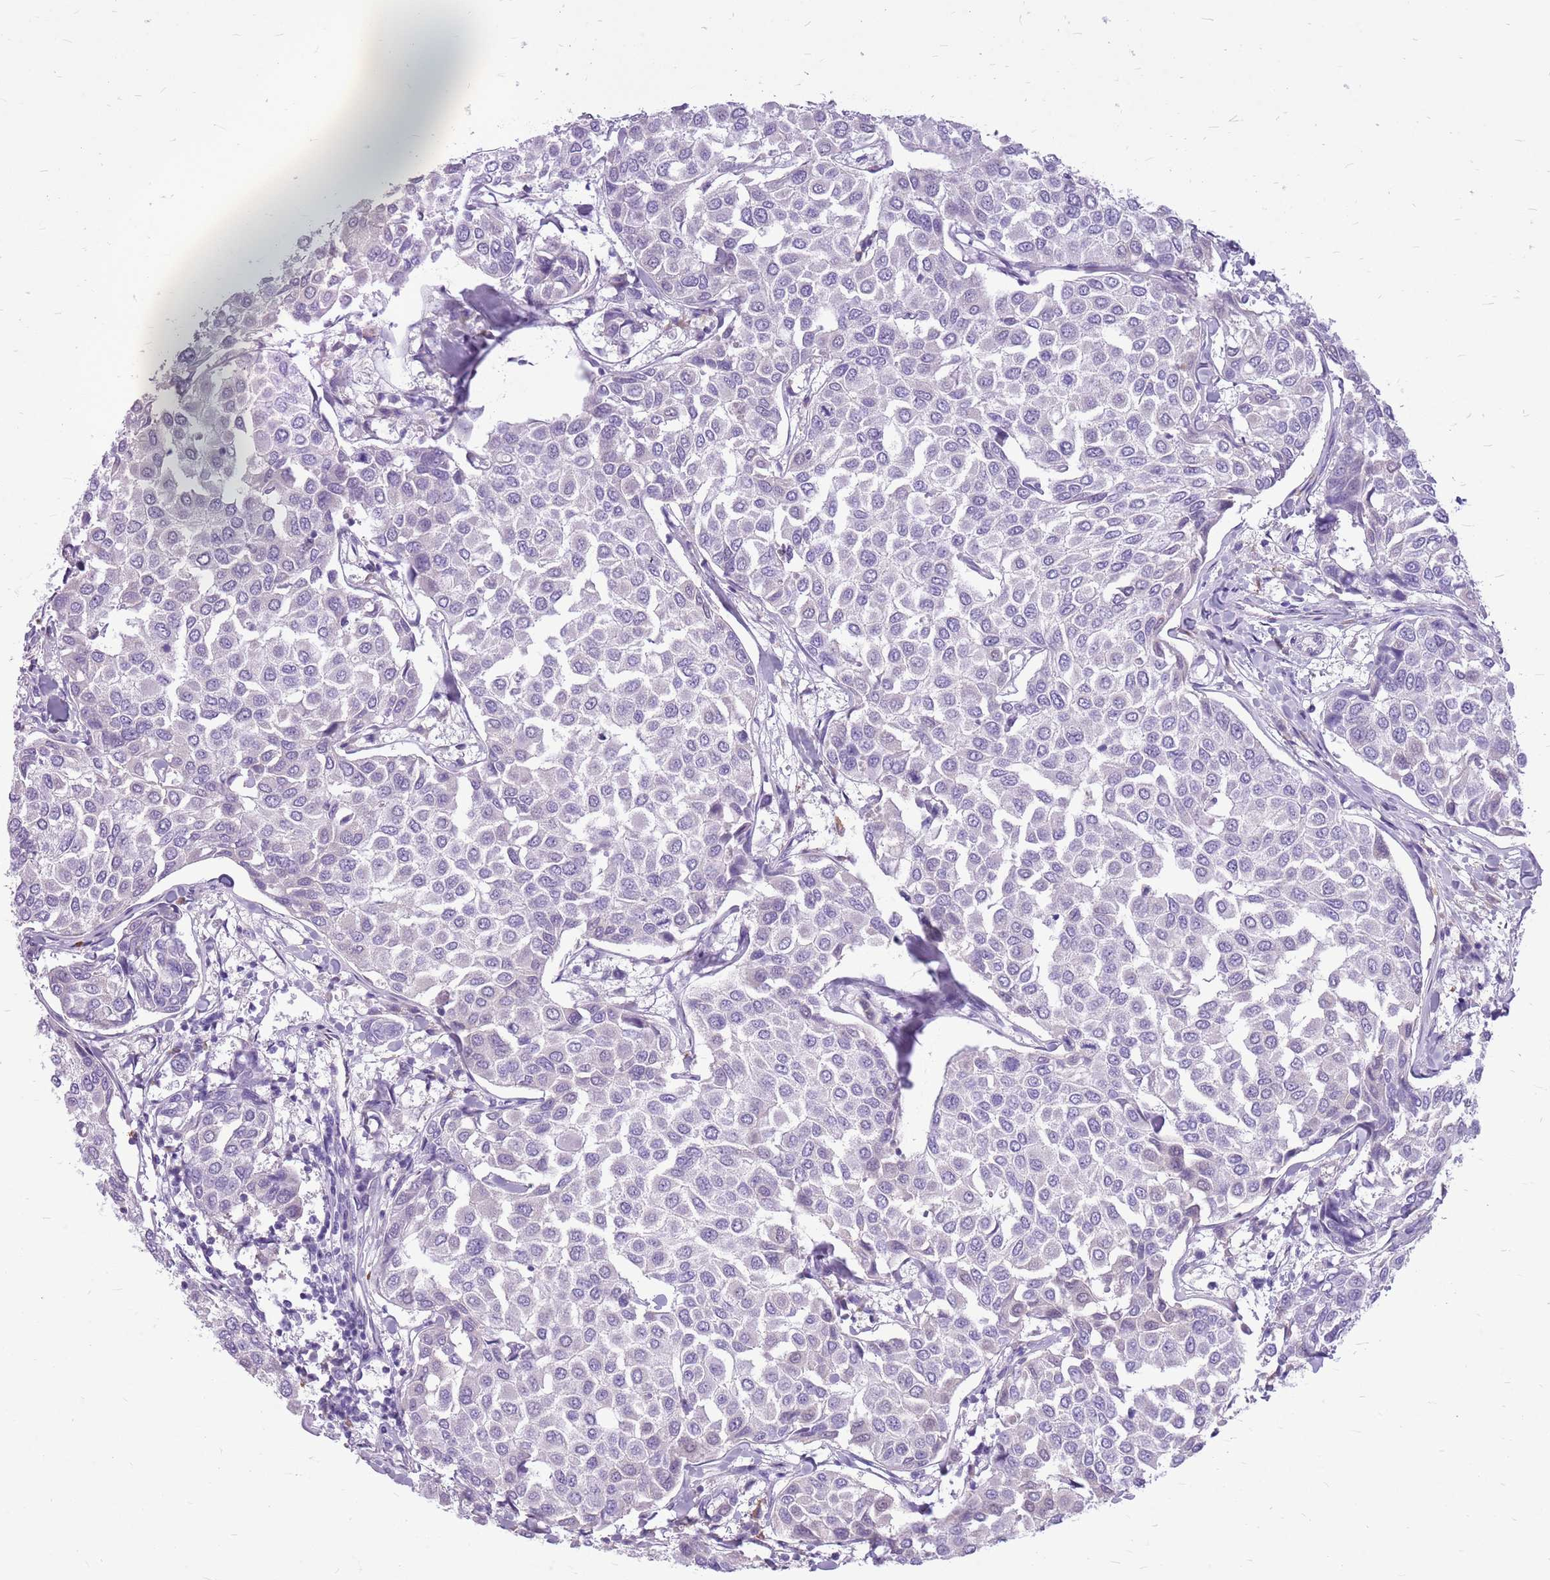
{"staining": {"intensity": "negative", "quantity": "none", "location": "none"}, "tissue": "breast cancer", "cell_type": "Tumor cells", "image_type": "cancer", "snomed": [{"axis": "morphology", "description": "Duct carcinoma"}, {"axis": "topography", "description": "Breast"}], "caption": "There is no significant expression in tumor cells of breast cancer (infiltrating ductal carcinoma).", "gene": "ZNF425", "patient": {"sex": "female", "age": 55}}